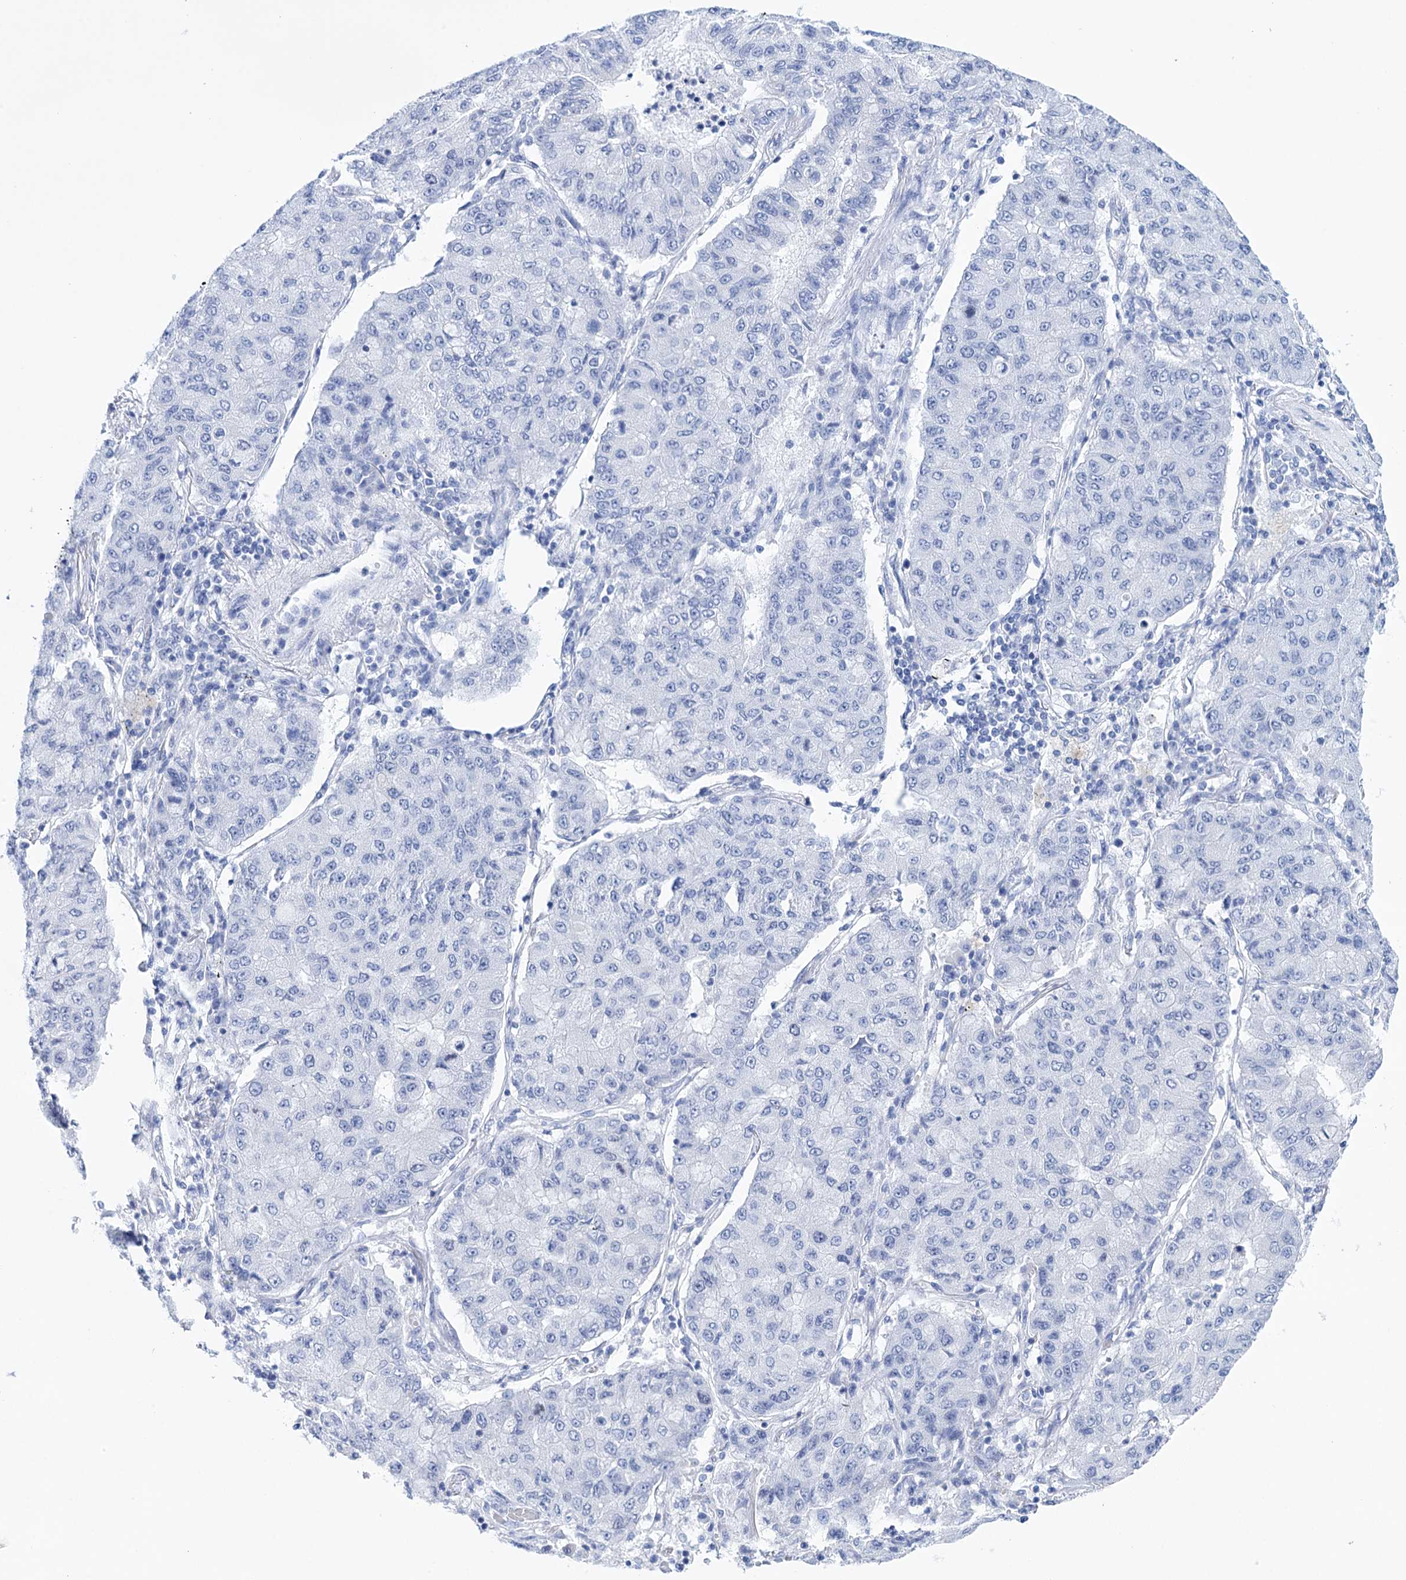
{"staining": {"intensity": "negative", "quantity": "none", "location": "none"}, "tissue": "lung cancer", "cell_type": "Tumor cells", "image_type": "cancer", "snomed": [{"axis": "morphology", "description": "Squamous cell carcinoma, NOS"}, {"axis": "topography", "description": "Lung"}], "caption": "High magnification brightfield microscopy of lung squamous cell carcinoma stained with DAB (brown) and counterstained with hematoxylin (blue): tumor cells show no significant positivity.", "gene": "FBXW12", "patient": {"sex": "male", "age": 74}}